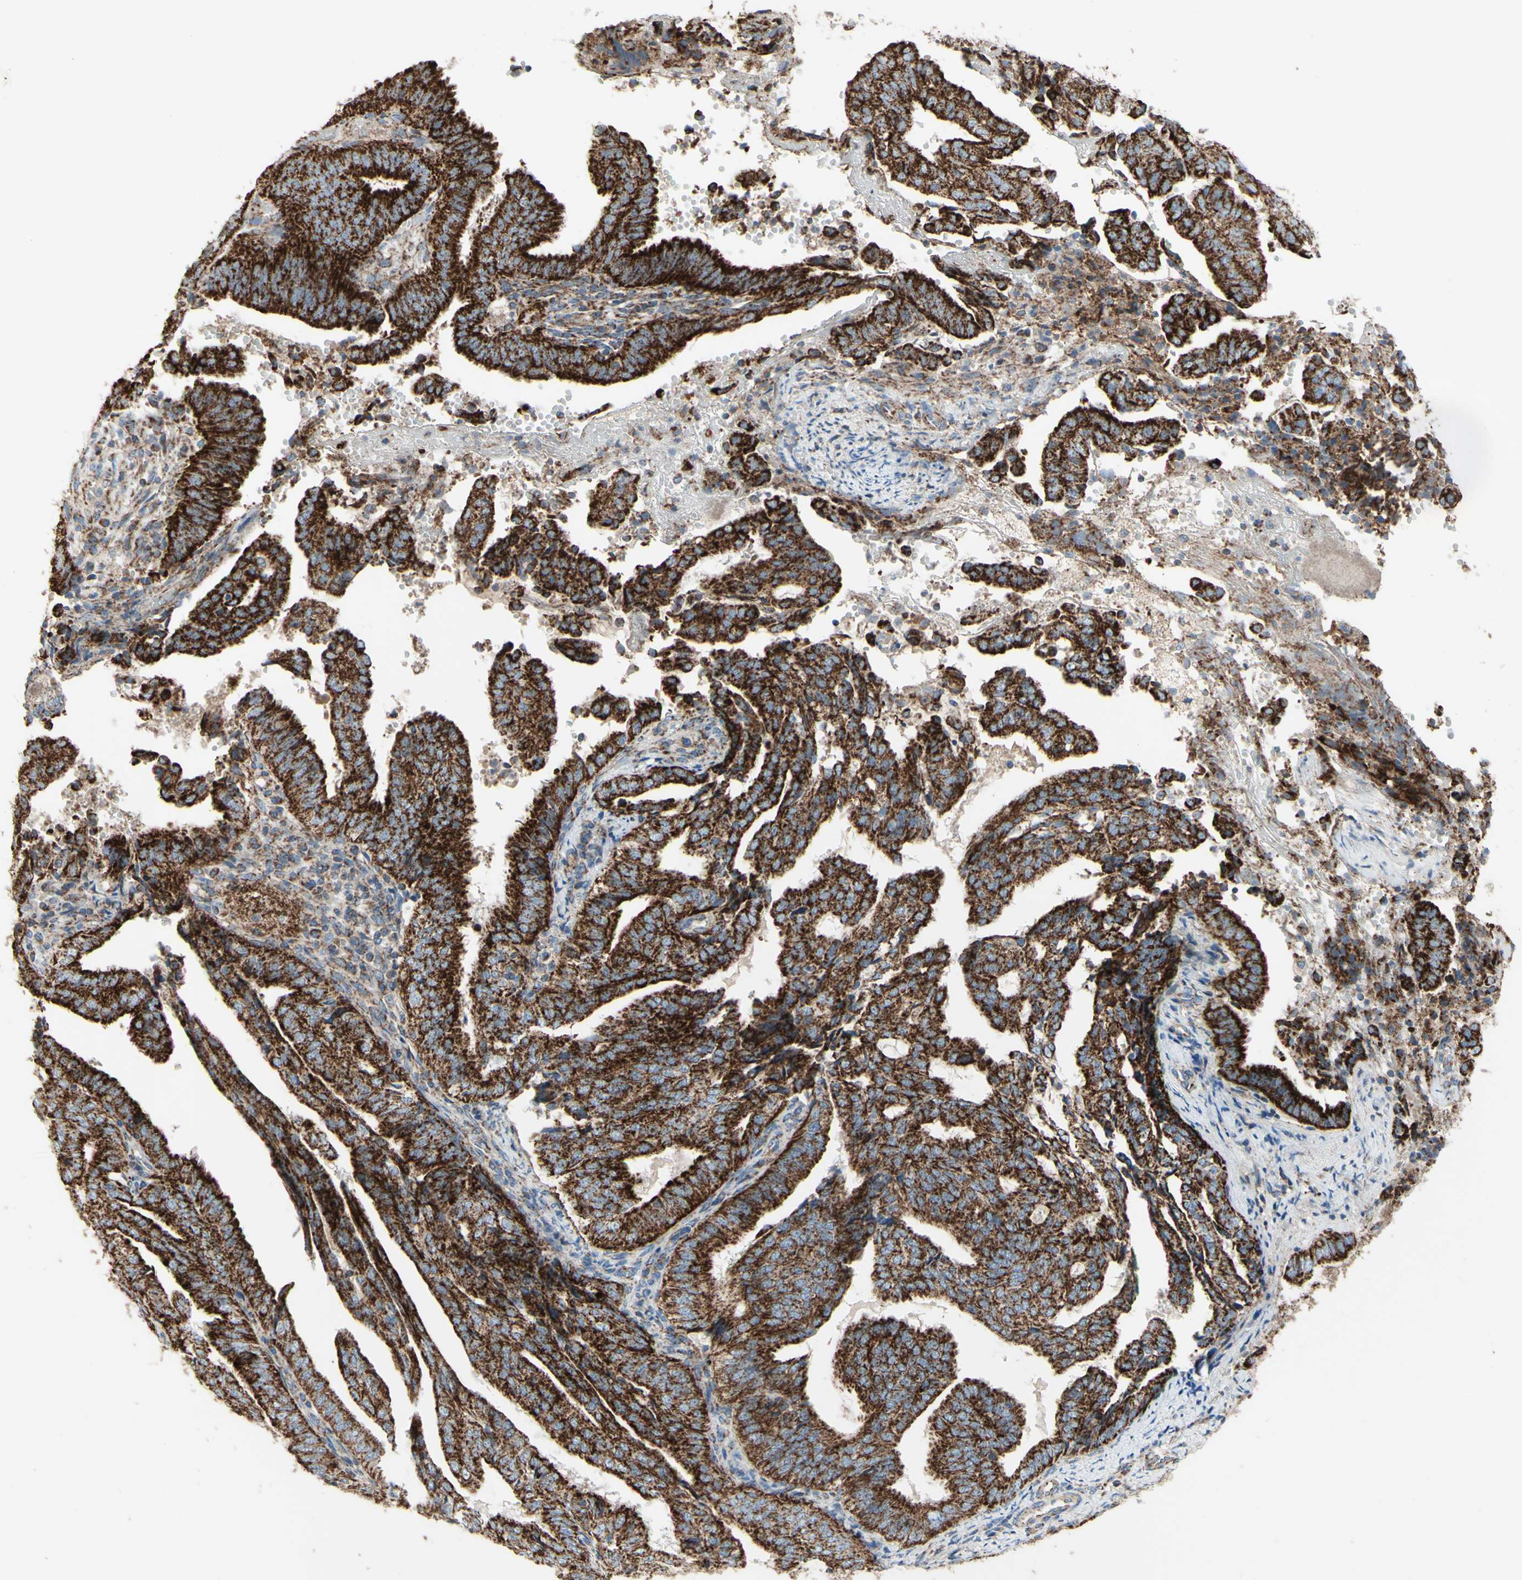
{"staining": {"intensity": "strong", "quantity": ">75%", "location": "cytoplasmic/membranous"}, "tissue": "endometrial cancer", "cell_type": "Tumor cells", "image_type": "cancer", "snomed": [{"axis": "morphology", "description": "Adenocarcinoma, NOS"}, {"axis": "topography", "description": "Endometrium"}], "caption": "Immunohistochemical staining of human endometrial cancer (adenocarcinoma) reveals high levels of strong cytoplasmic/membranous expression in approximately >75% of tumor cells. The staining is performed using DAB brown chromogen to label protein expression. The nuclei are counter-stained blue using hematoxylin.", "gene": "ARMC10", "patient": {"sex": "female", "age": 58}}